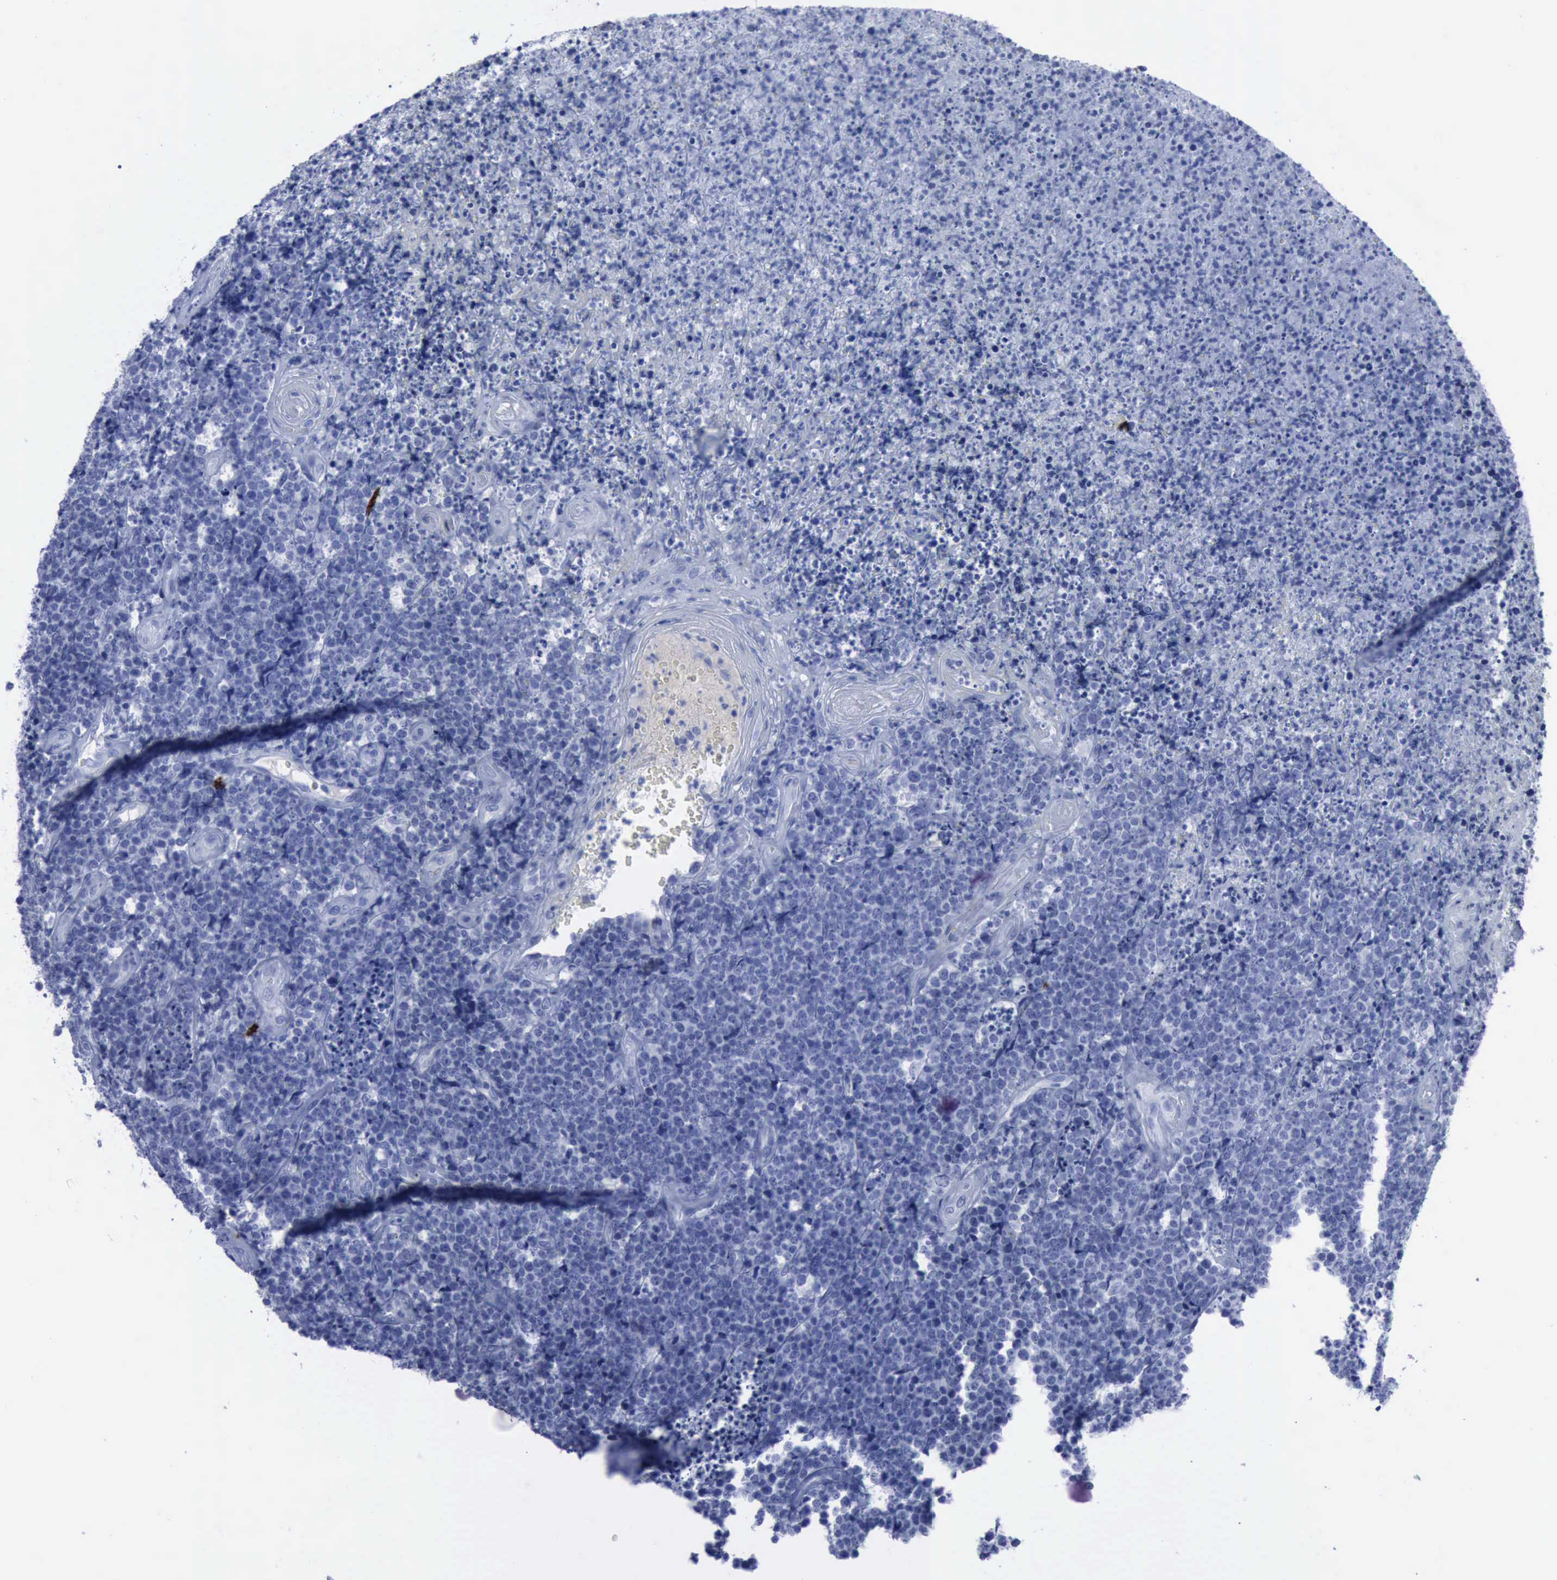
{"staining": {"intensity": "negative", "quantity": "none", "location": "none"}, "tissue": "lymphoma", "cell_type": "Tumor cells", "image_type": "cancer", "snomed": [{"axis": "morphology", "description": "Malignant lymphoma, non-Hodgkin's type, High grade"}, {"axis": "topography", "description": "Small intestine"}, {"axis": "topography", "description": "Colon"}], "caption": "Photomicrograph shows no significant protein staining in tumor cells of lymphoma.", "gene": "NGFR", "patient": {"sex": "male", "age": 8}}